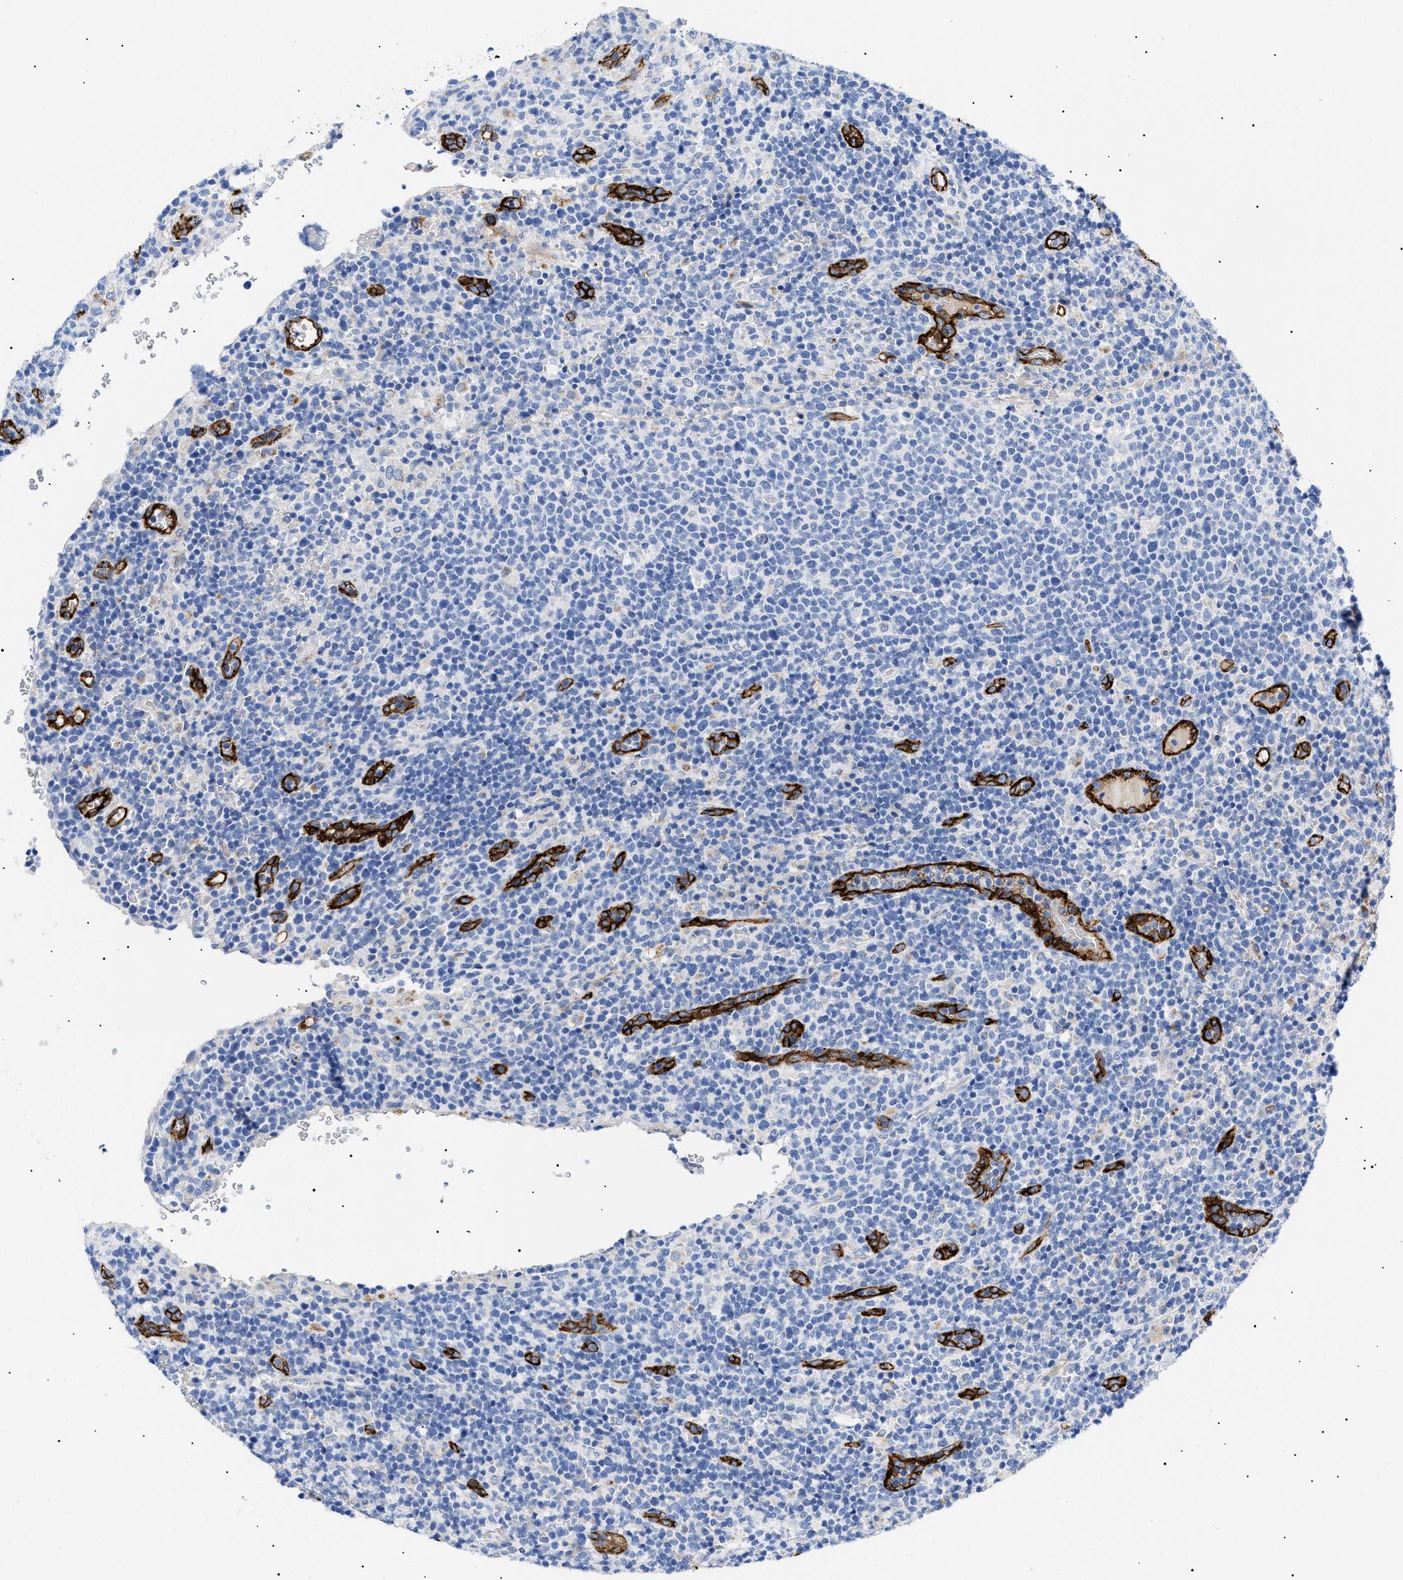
{"staining": {"intensity": "negative", "quantity": "none", "location": "none"}, "tissue": "lymphoma", "cell_type": "Tumor cells", "image_type": "cancer", "snomed": [{"axis": "morphology", "description": "Malignant lymphoma, non-Hodgkin's type, High grade"}, {"axis": "topography", "description": "Lymph node"}], "caption": "A high-resolution histopathology image shows immunohistochemistry staining of lymphoma, which reveals no significant expression in tumor cells.", "gene": "ACKR1", "patient": {"sex": "male", "age": 61}}